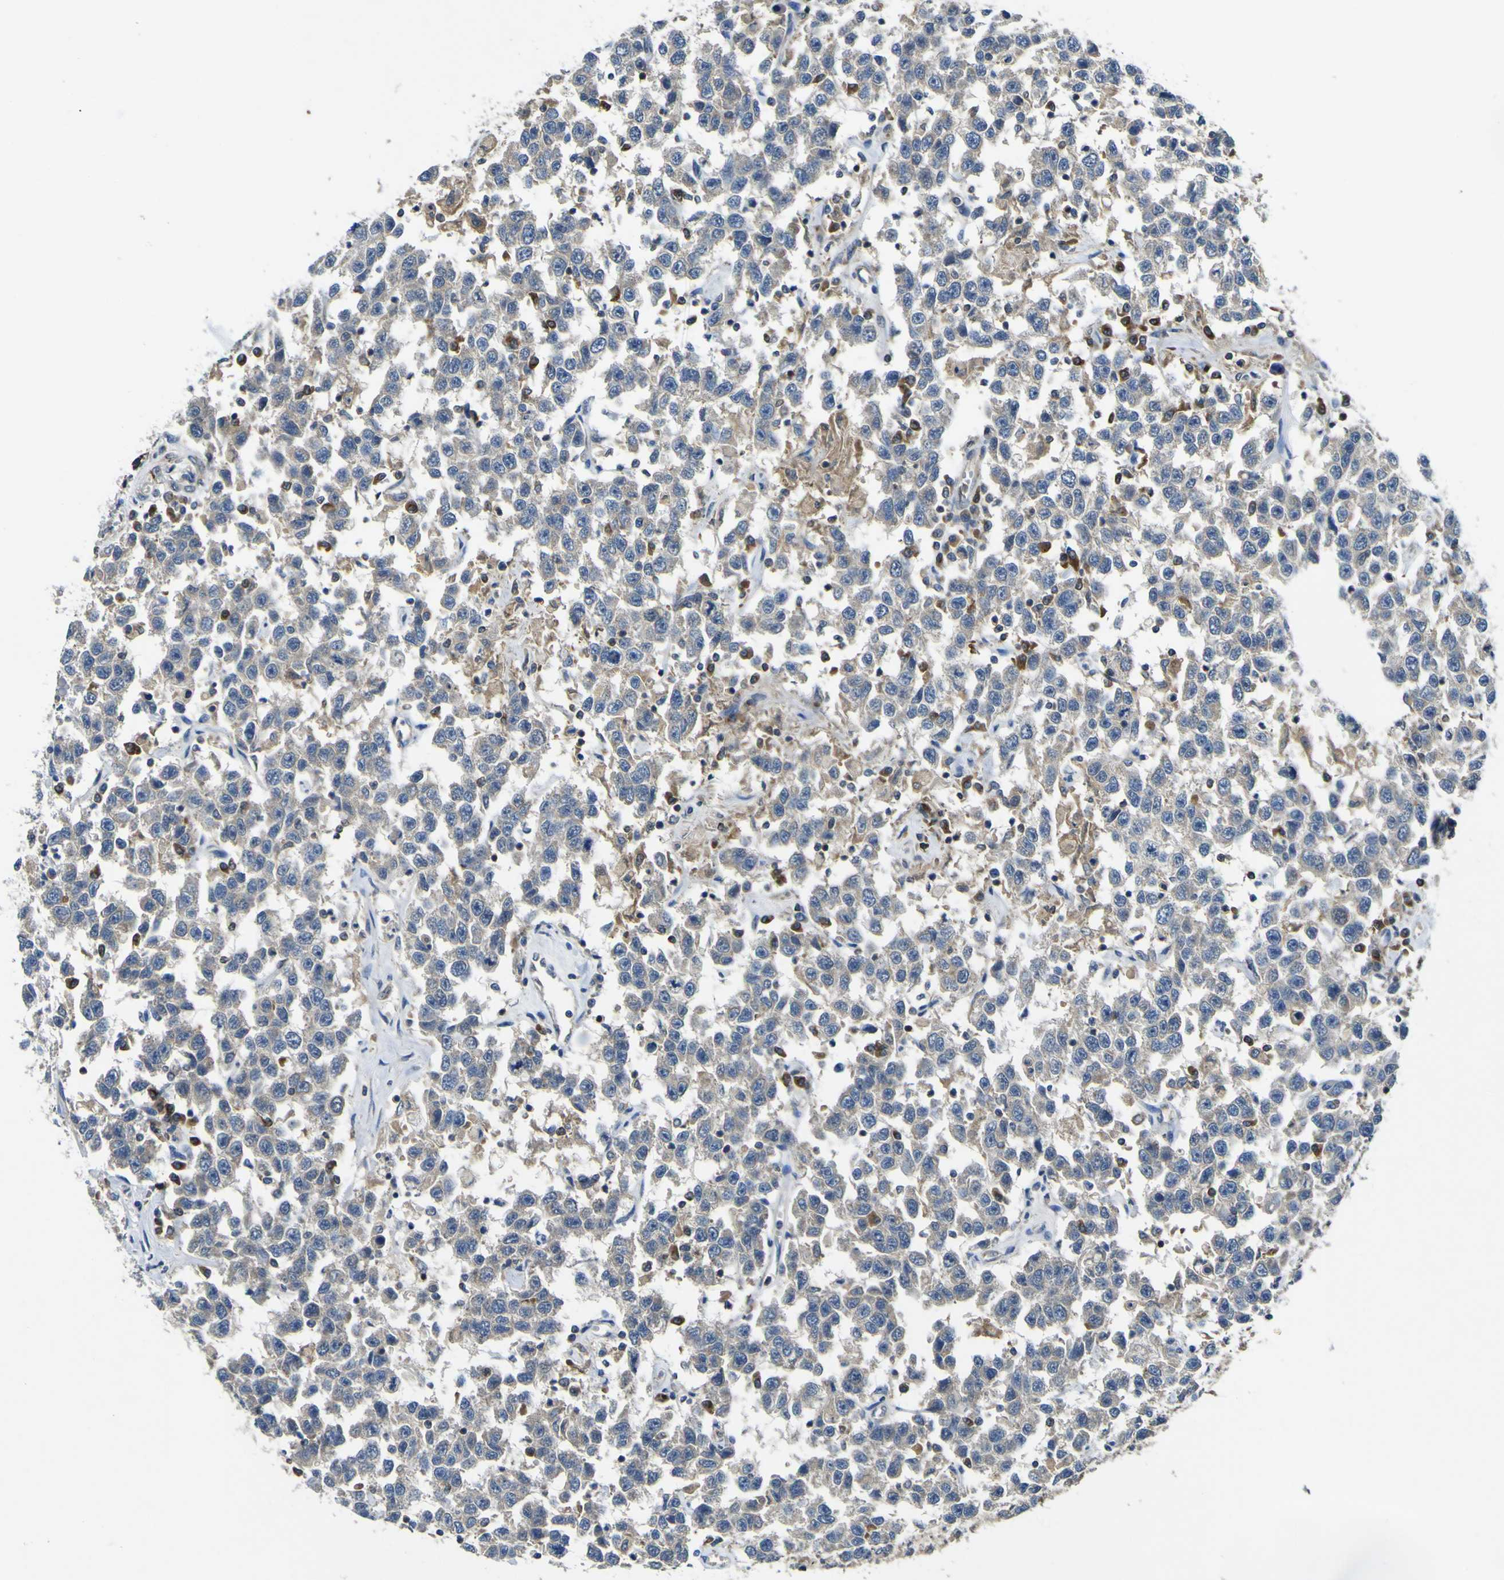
{"staining": {"intensity": "negative", "quantity": "none", "location": "none"}, "tissue": "testis cancer", "cell_type": "Tumor cells", "image_type": "cancer", "snomed": [{"axis": "morphology", "description": "Seminoma, NOS"}, {"axis": "topography", "description": "Testis"}], "caption": "Immunohistochemical staining of human testis seminoma exhibits no significant expression in tumor cells.", "gene": "EML2", "patient": {"sex": "male", "age": 41}}